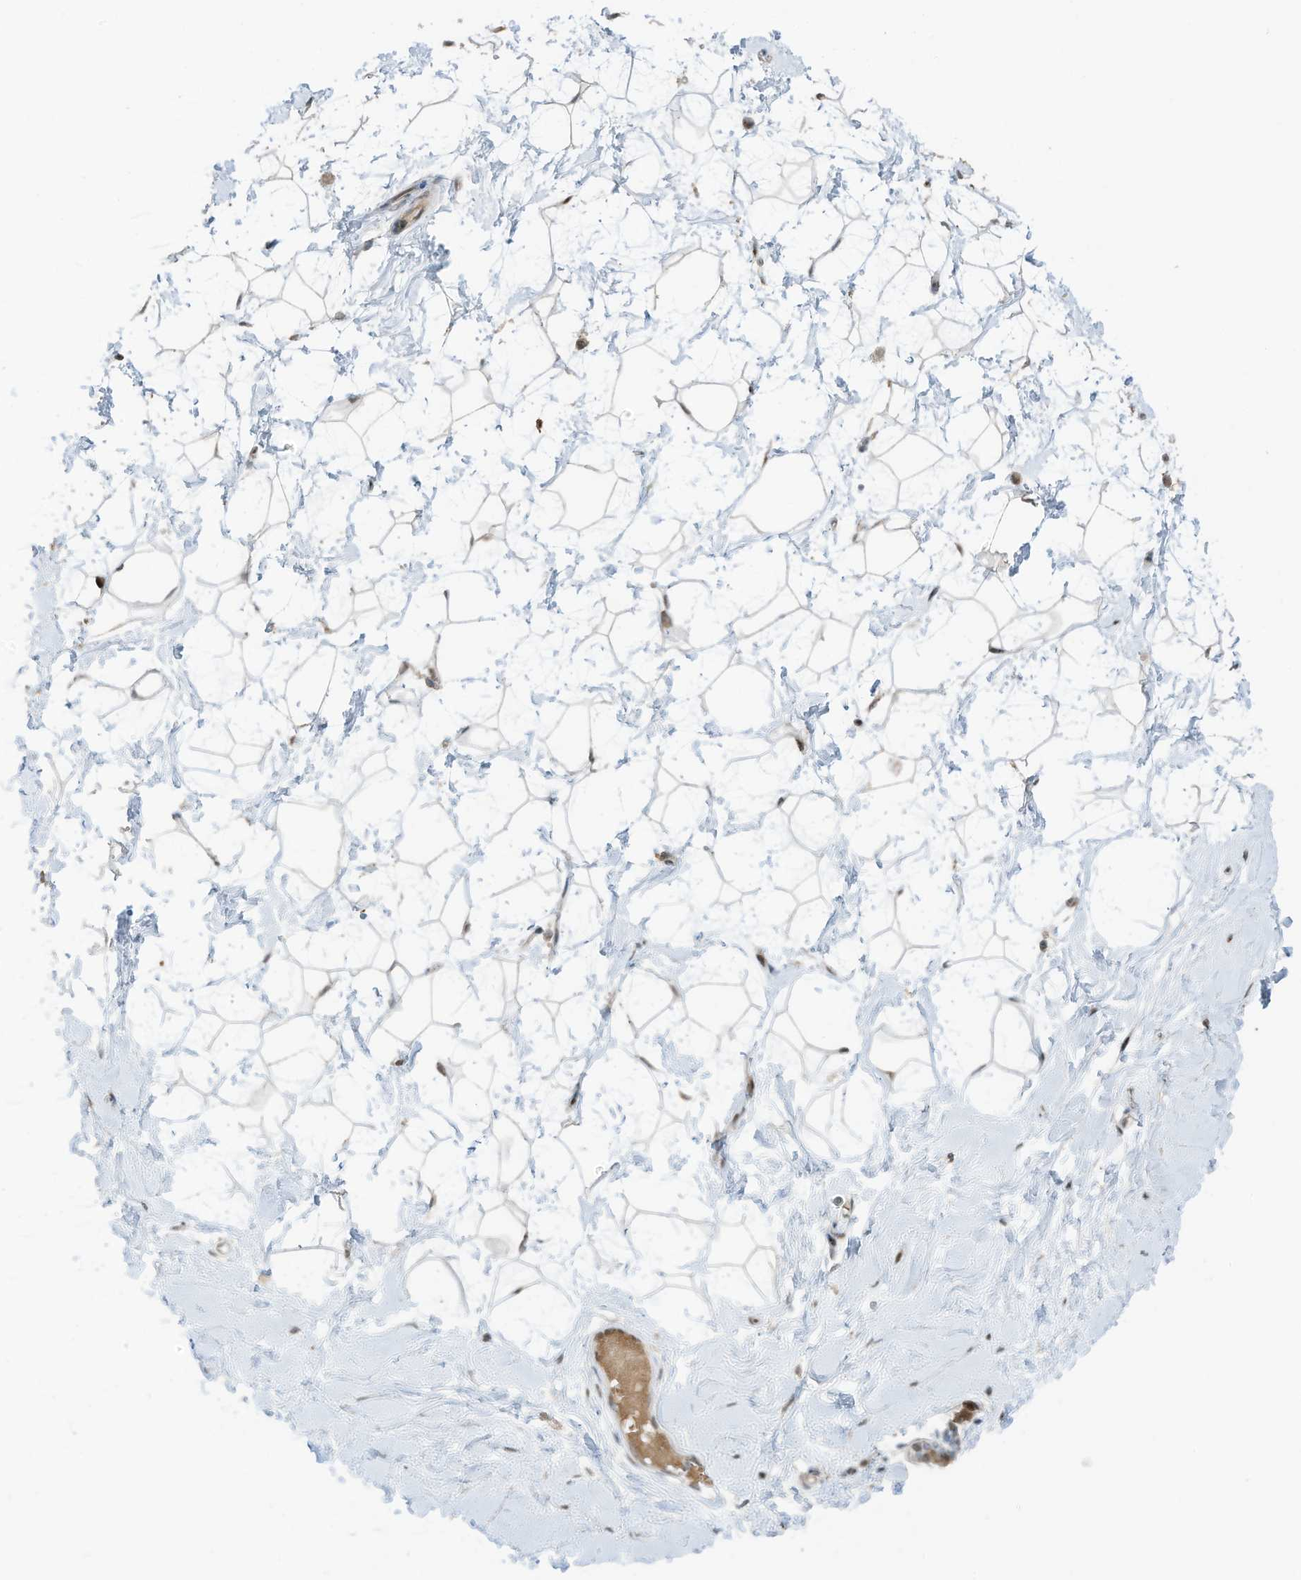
{"staining": {"intensity": "moderate", "quantity": ">75%", "location": "nuclear"}, "tissue": "breast", "cell_type": "Adipocytes", "image_type": "normal", "snomed": [{"axis": "morphology", "description": "Normal tissue, NOS"}, {"axis": "morphology", "description": "Adenoma, NOS"}, {"axis": "topography", "description": "Breast"}], "caption": "Immunohistochemistry histopathology image of unremarkable breast stained for a protein (brown), which shows medium levels of moderate nuclear expression in approximately >75% of adipocytes.", "gene": "ZCWPW2", "patient": {"sex": "female", "age": 23}}